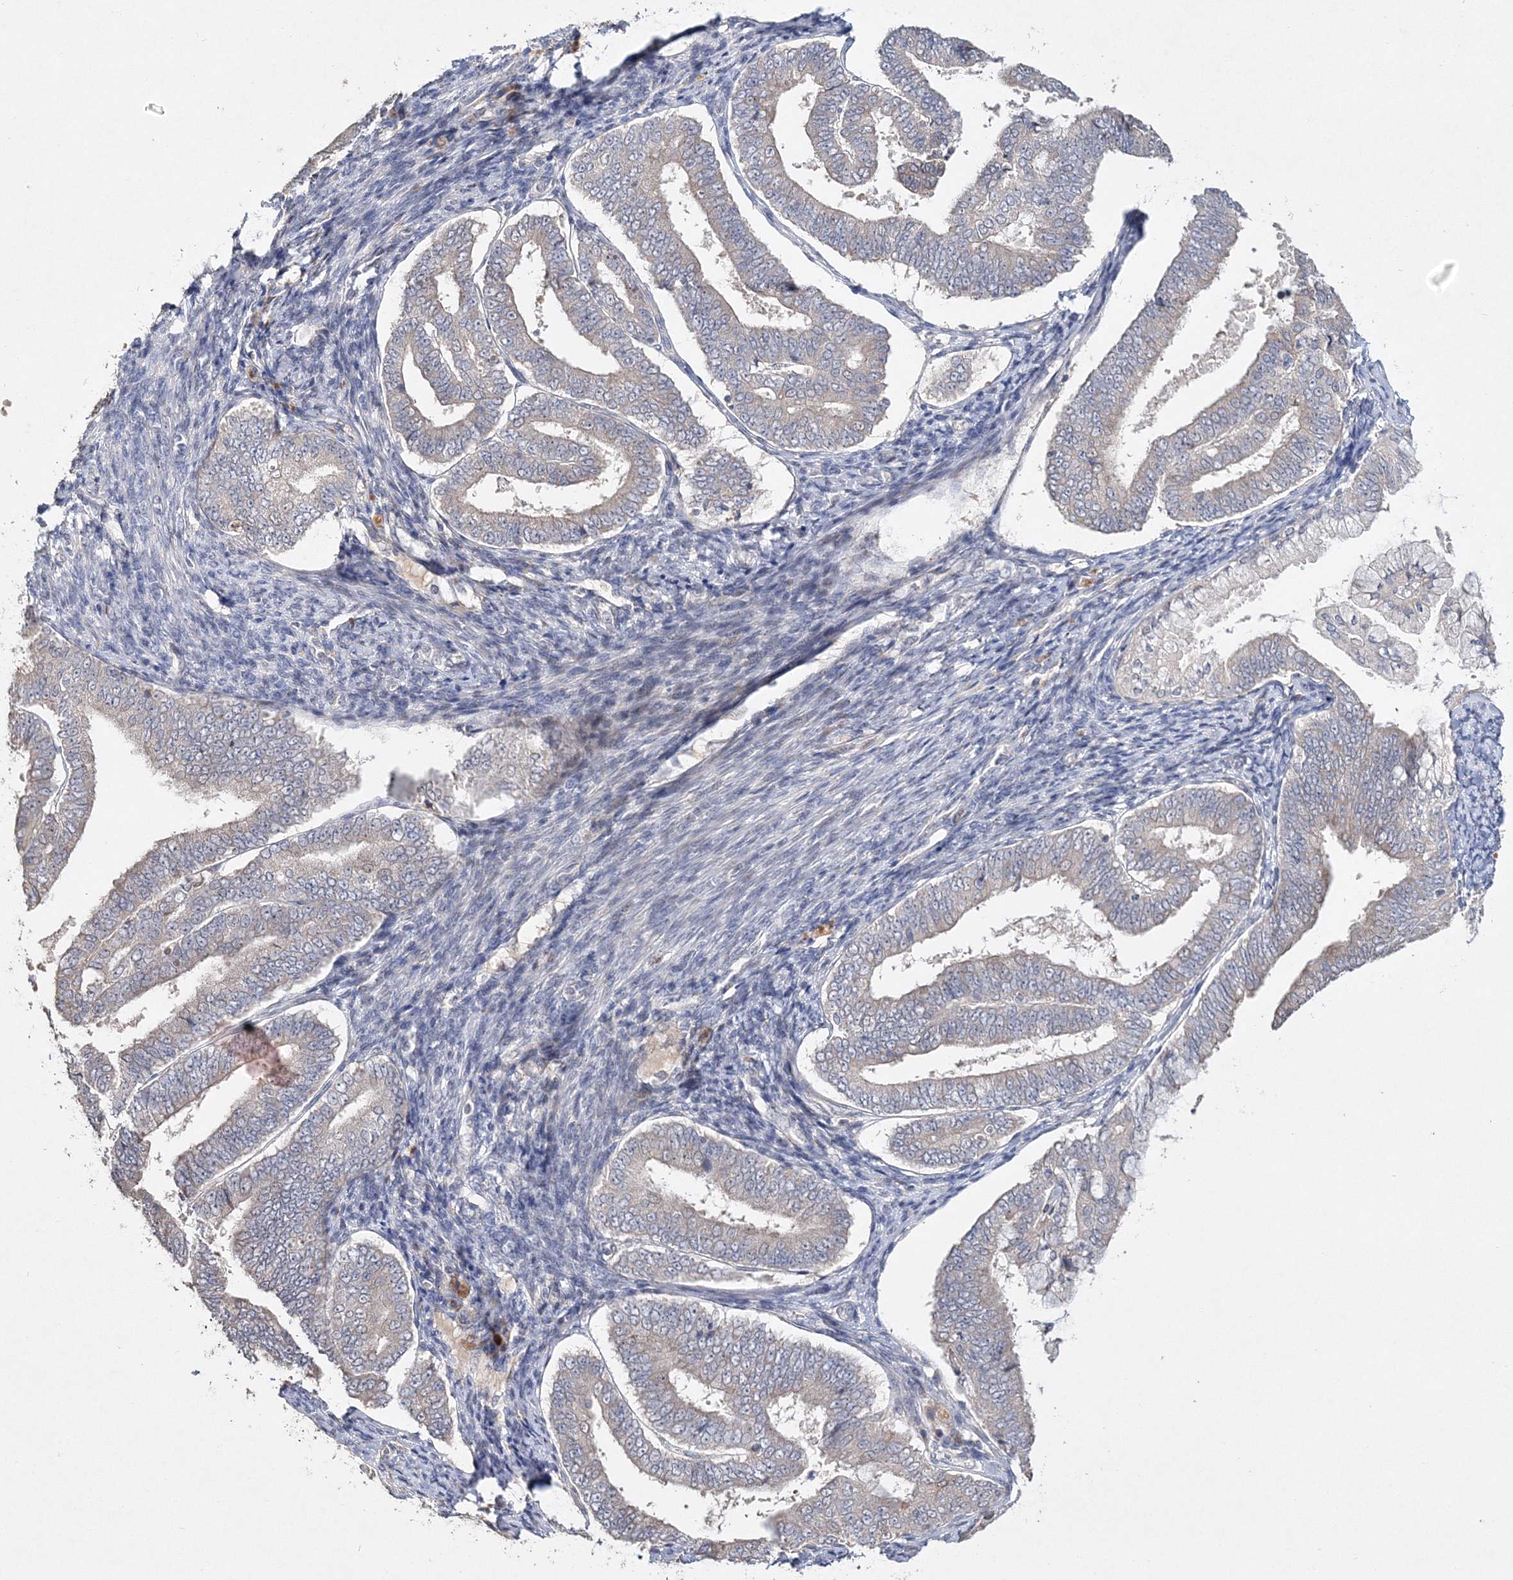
{"staining": {"intensity": "negative", "quantity": "none", "location": "none"}, "tissue": "endometrial cancer", "cell_type": "Tumor cells", "image_type": "cancer", "snomed": [{"axis": "morphology", "description": "Adenocarcinoma, NOS"}, {"axis": "topography", "description": "Endometrium"}], "caption": "Image shows no protein expression in tumor cells of adenocarcinoma (endometrial) tissue.", "gene": "GJB5", "patient": {"sex": "female", "age": 63}}